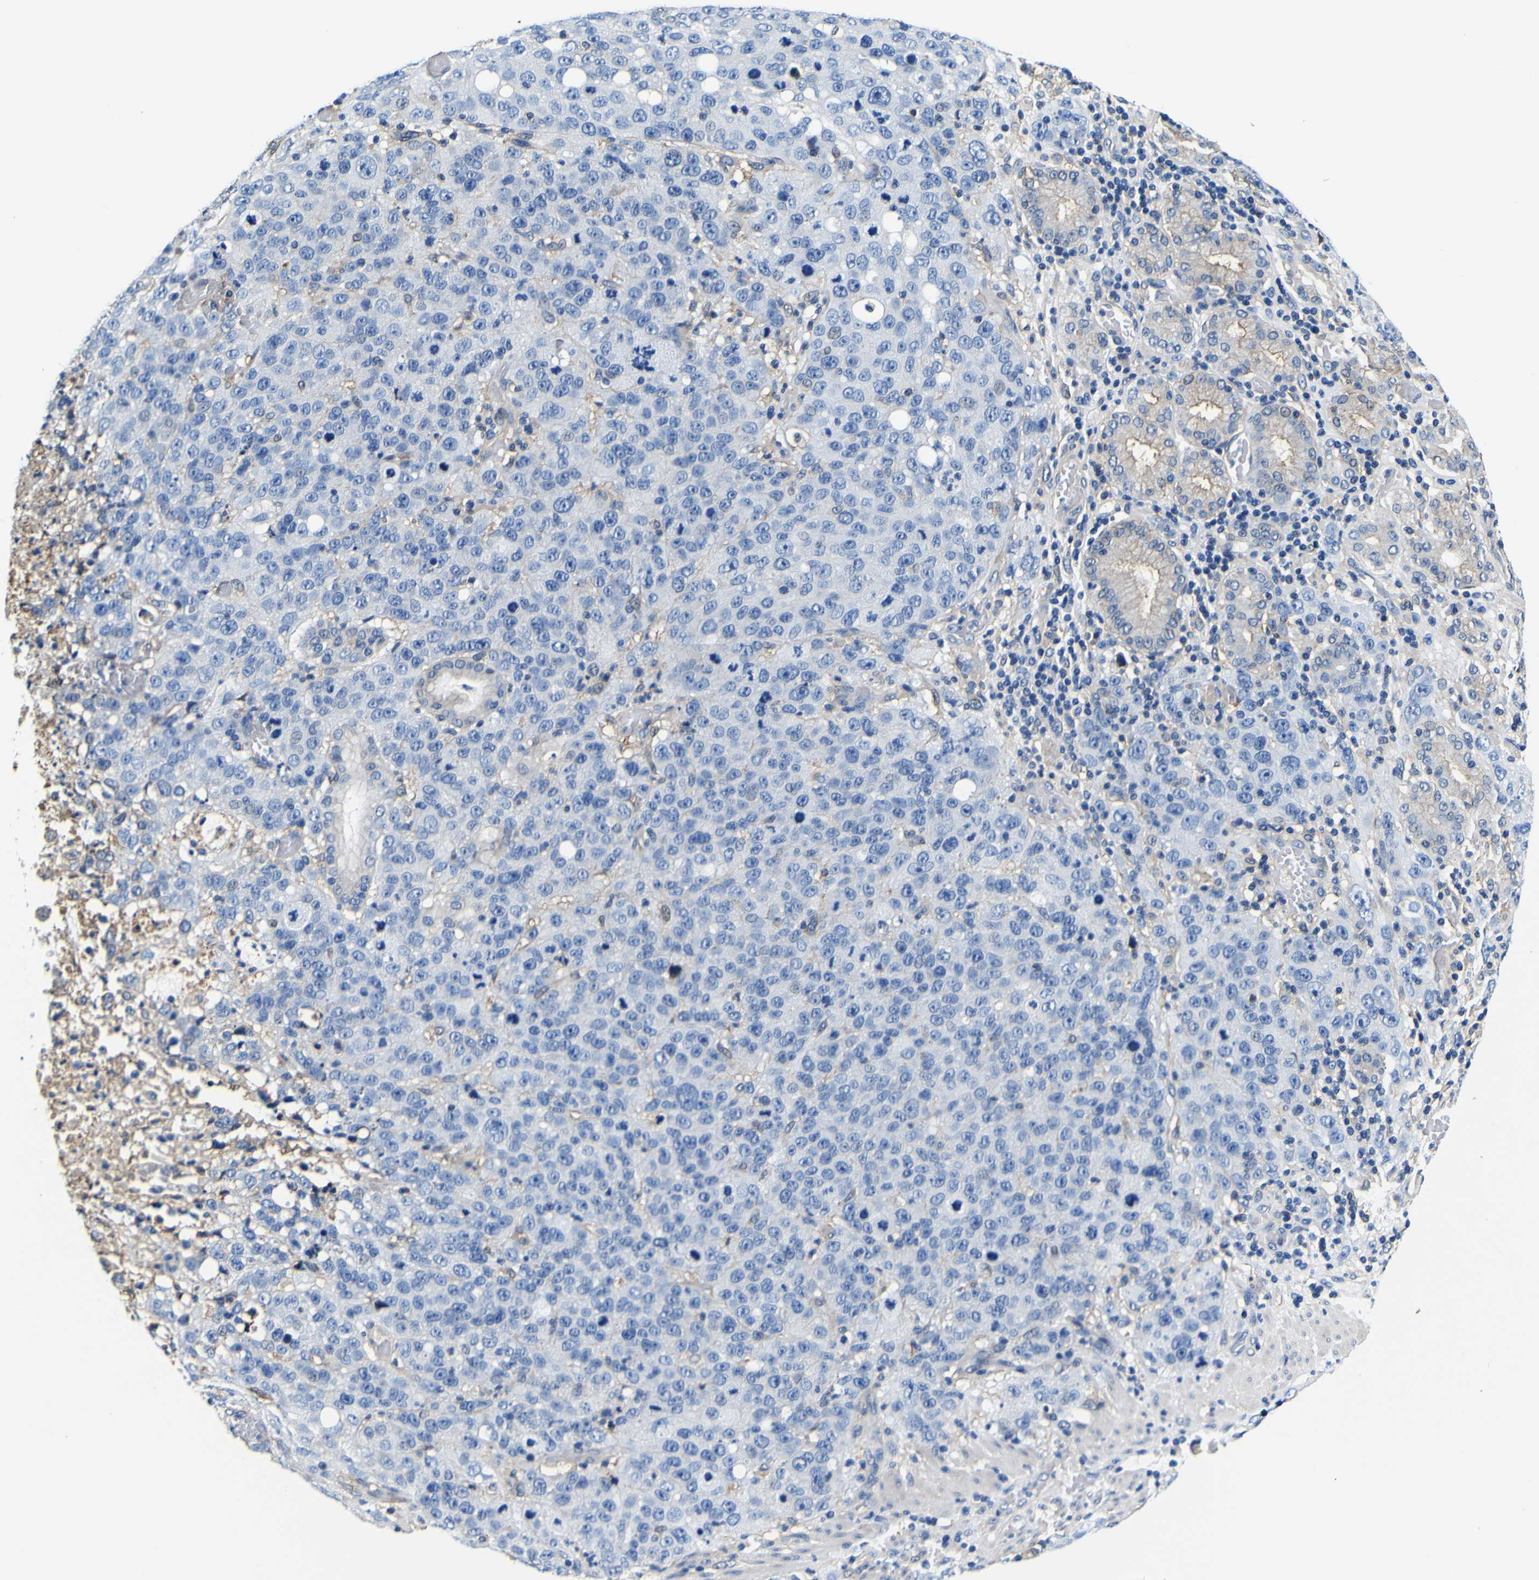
{"staining": {"intensity": "negative", "quantity": "none", "location": "none"}, "tissue": "stomach cancer", "cell_type": "Tumor cells", "image_type": "cancer", "snomed": [{"axis": "morphology", "description": "Normal tissue, NOS"}, {"axis": "morphology", "description": "Adenocarcinoma, NOS"}, {"axis": "topography", "description": "Stomach"}], "caption": "Tumor cells show no significant expression in stomach cancer (adenocarcinoma).", "gene": "PXDN", "patient": {"sex": "male", "age": 48}}